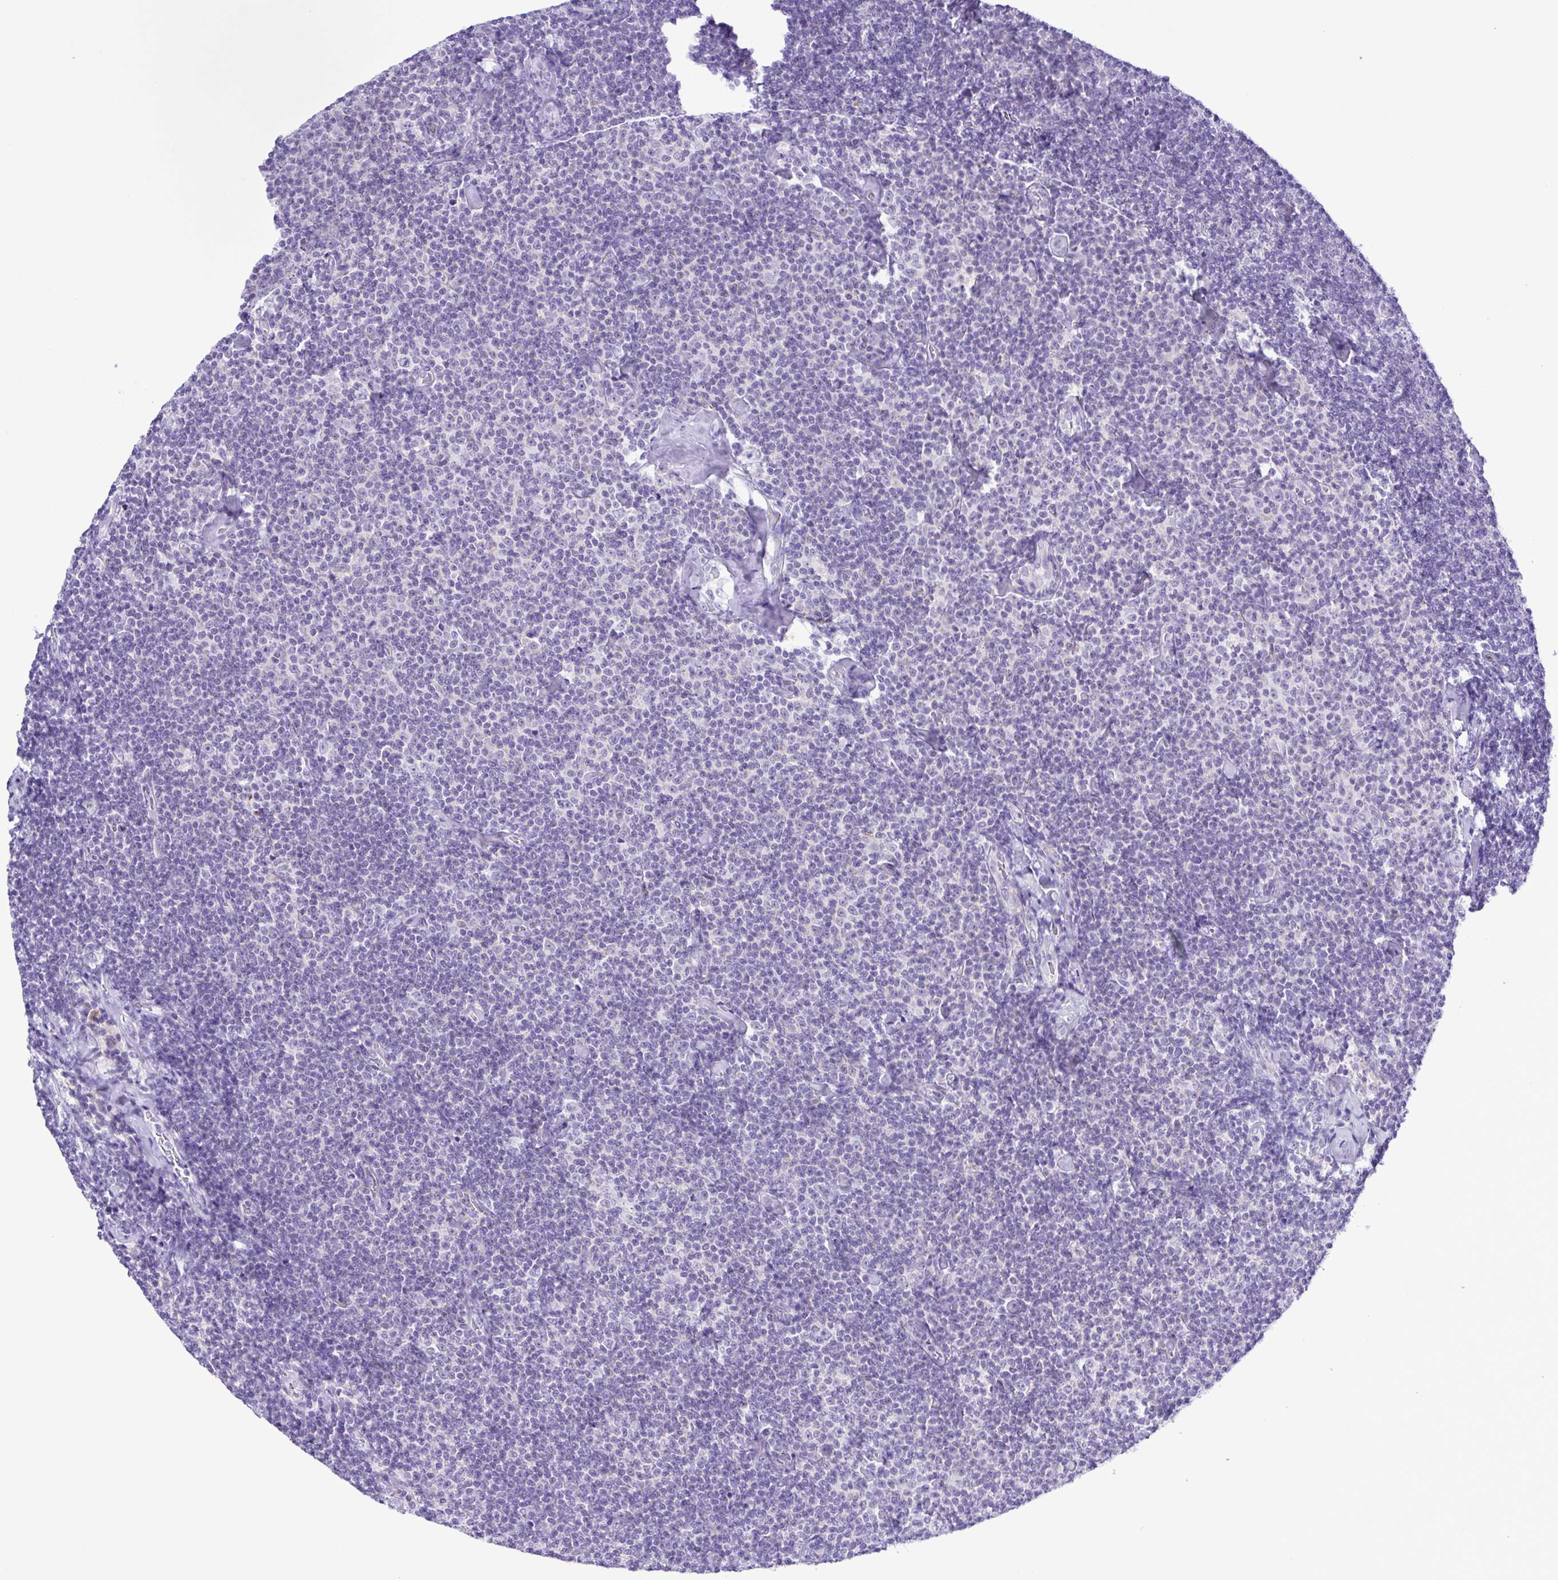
{"staining": {"intensity": "negative", "quantity": "none", "location": "none"}, "tissue": "lymphoma", "cell_type": "Tumor cells", "image_type": "cancer", "snomed": [{"axis": "morphology", "description": "Malignant lymphoma, non-Hodgkin's type, Low grade"}, {"axis": "topography", "description": "Lymph node"}], "caption": "An IHC image of lymphoma is shown. There is no staining in tumor cells of lymphoma.", "gene": "SYT1", "patient": {"sex": "male", "age": 81}}